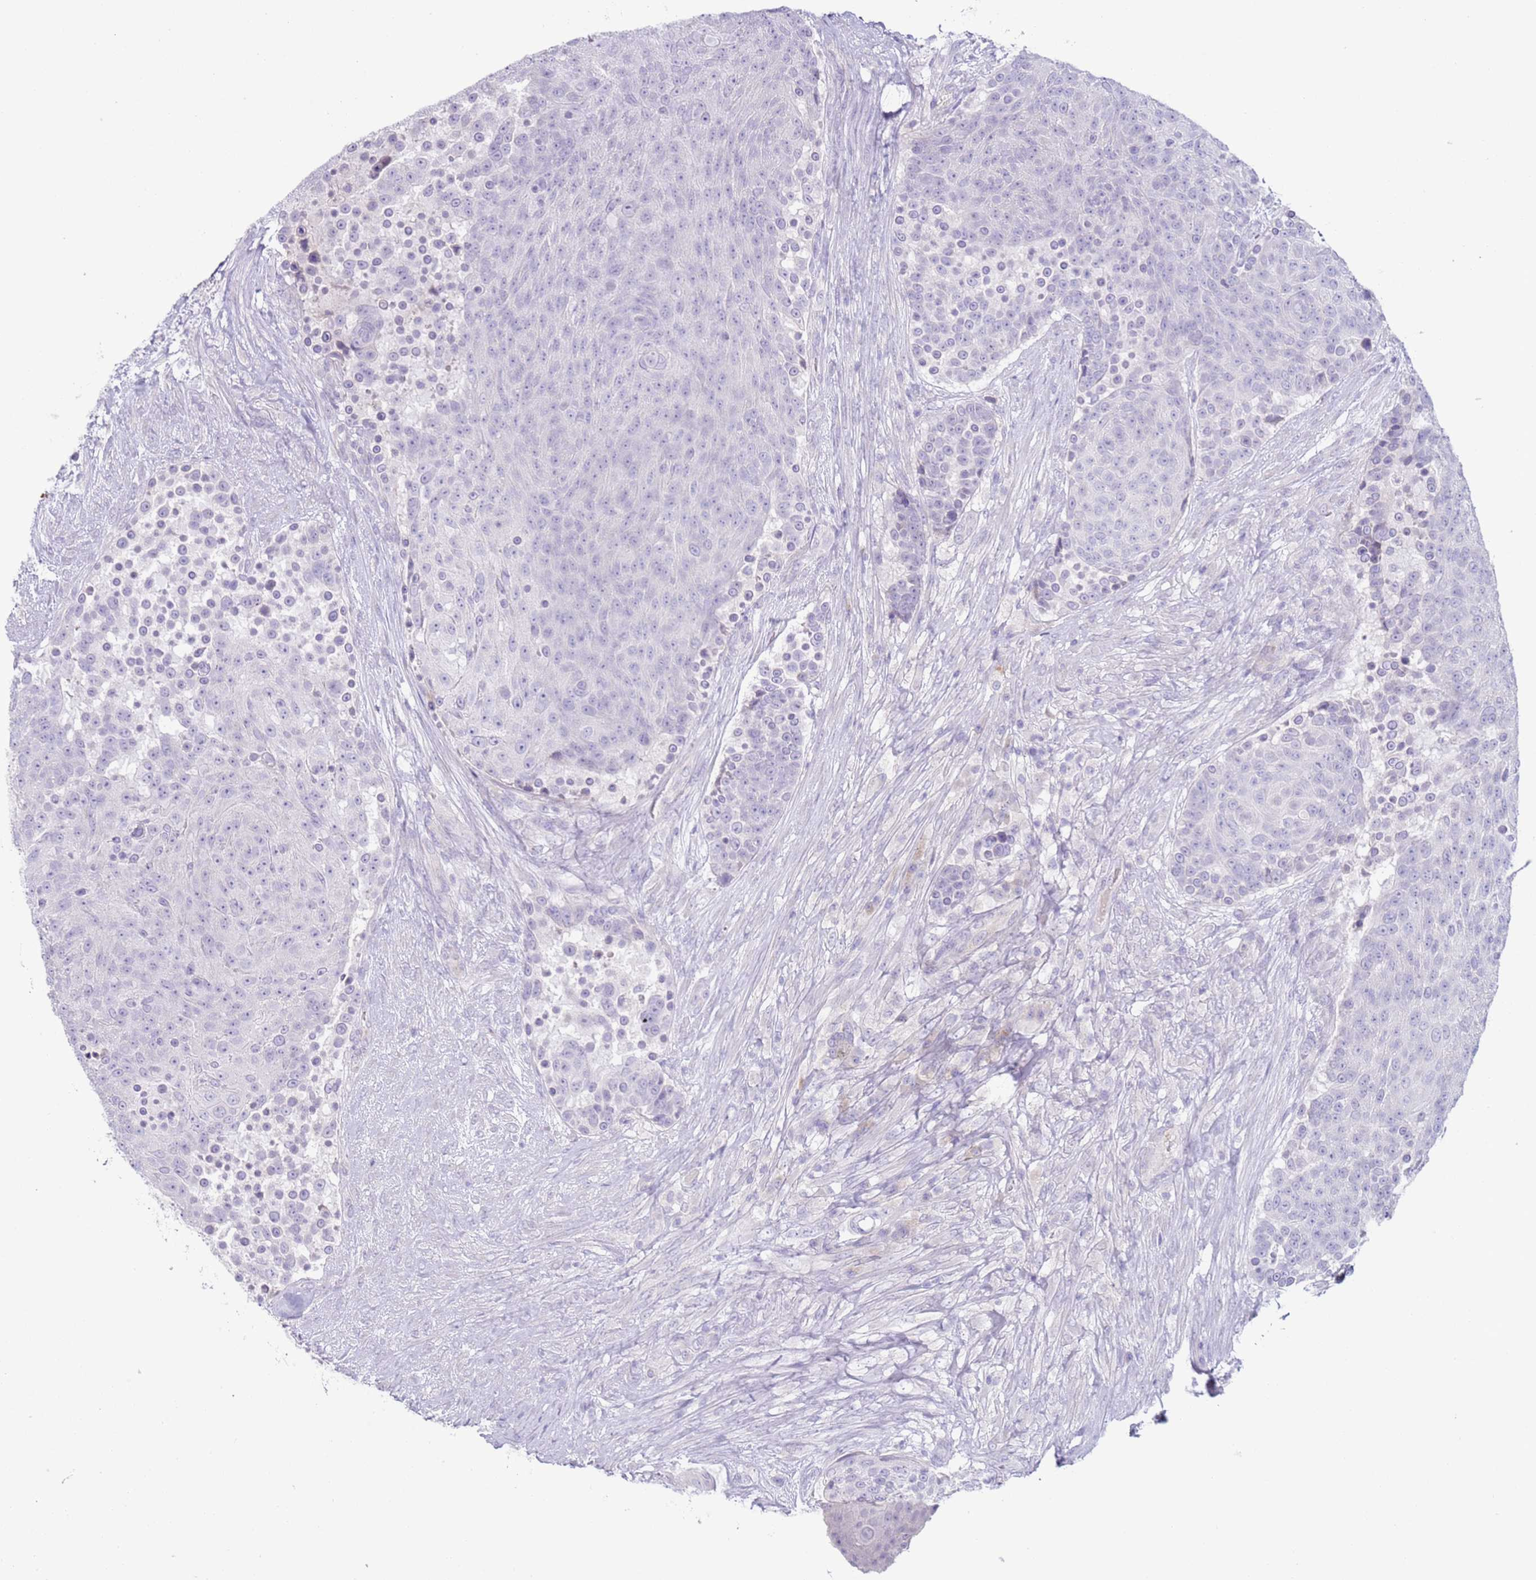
{"staining": {"intensity": "negative", "quantity": "none", "location": "none"}, "tissue": "urothelial cancer", "cell_type": "Tumor cells", "image_type": "cancer", "snomed": [{"axis": "morphology", "description": "Urothelial carcinoma, High grade"}, {"axis": "topography", "description": "Urinary bladder"}], "caption": "Immunohistochemical staining of high-grade urothelial carcinoma exhibits no significant staining in tumor cells.", "gene": "NPAP1", "patient": {"sex": "female", "age": 63}}